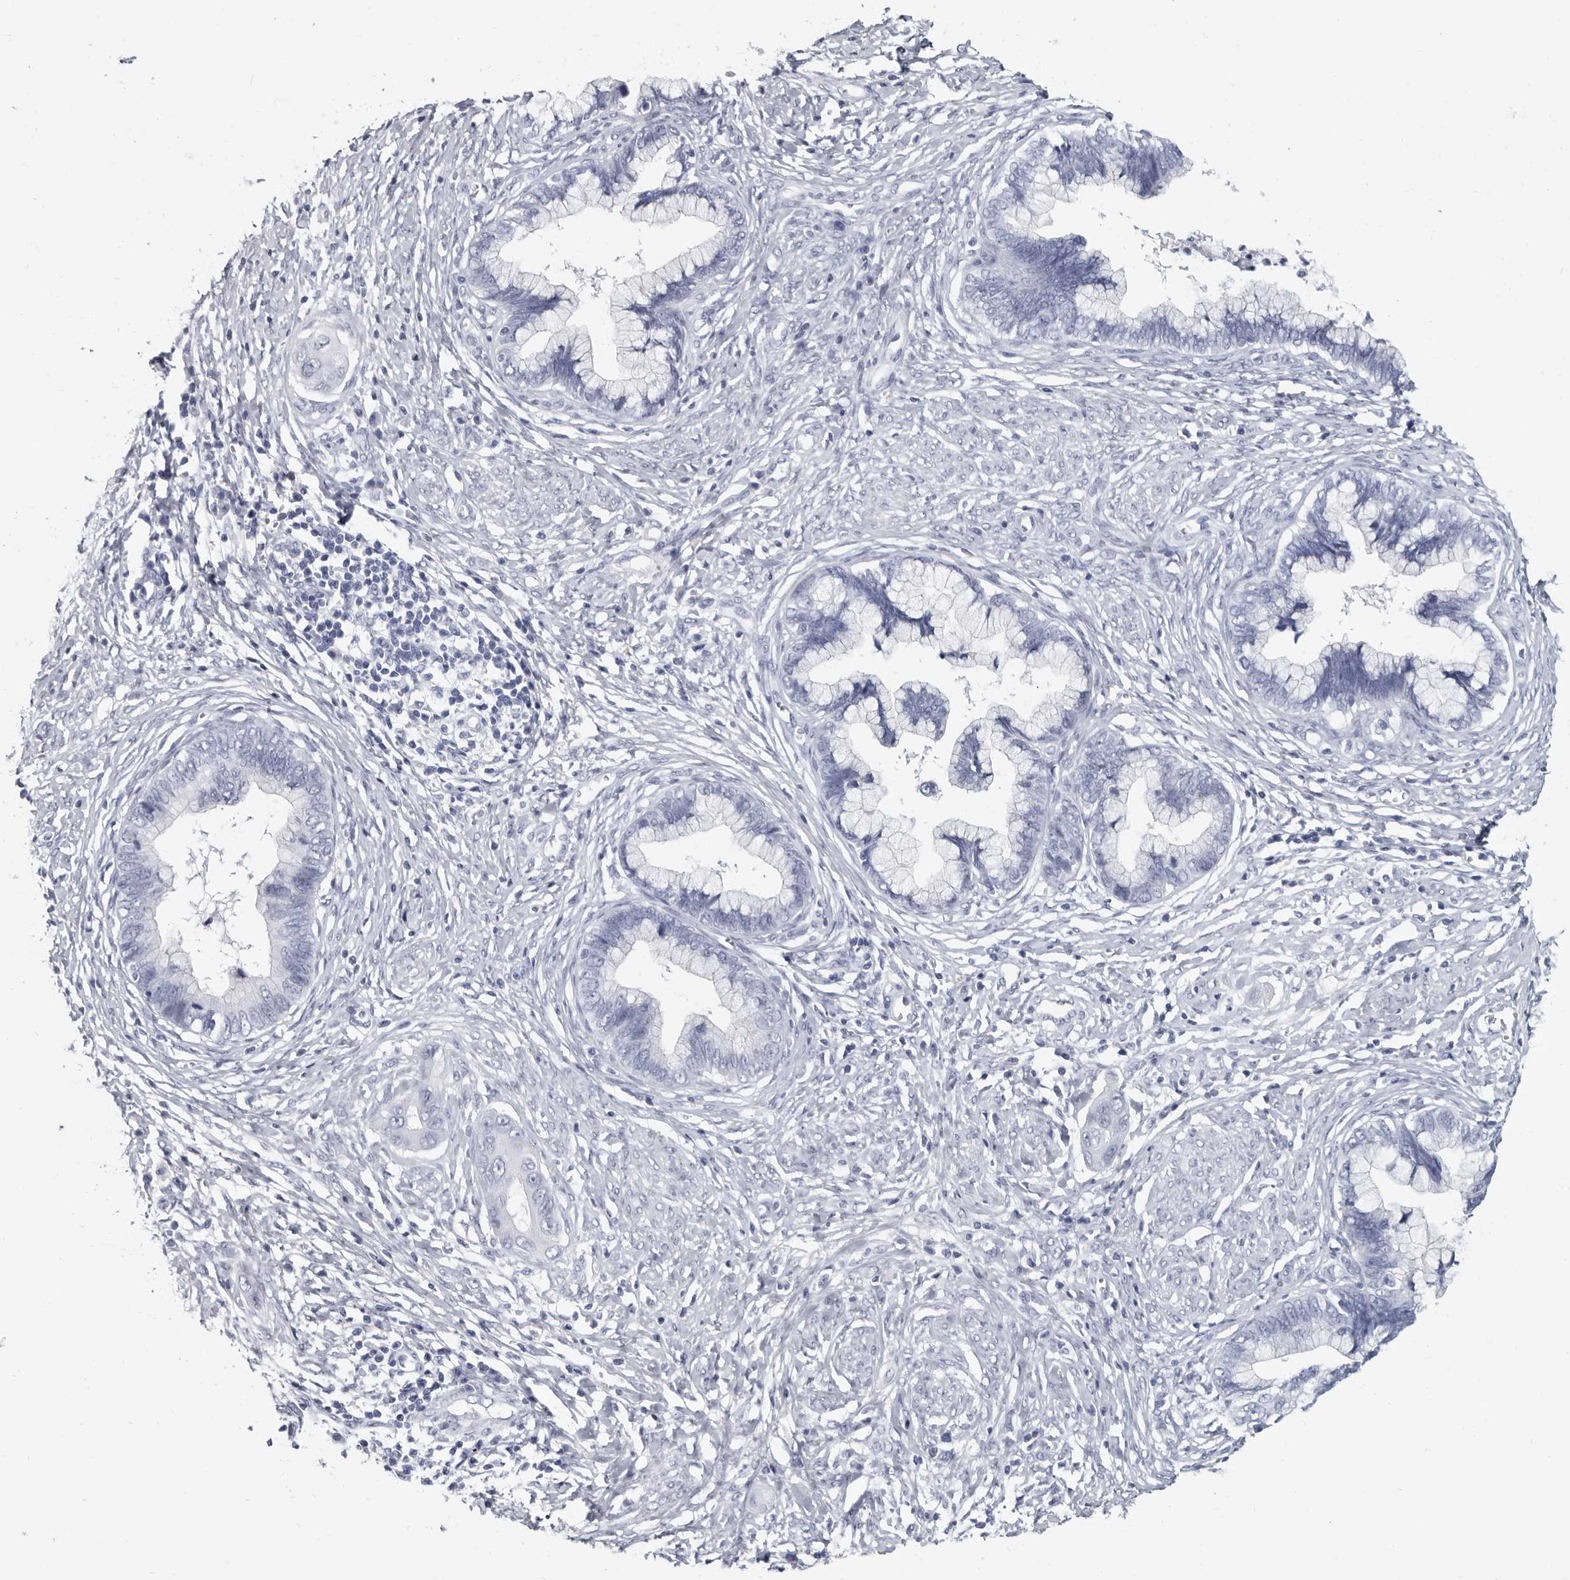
{"staining": {"intensity": "negative", "quantity": "none", "location": "none"}, "tissue": "cervical cancer", "cell_type": "Tumor cells", "image_type": "cancer", "snomed": [{"axis": "morphology", "description": "Adenocarcinoma, NOS"}, {"axis": "topography", "description": "Cervix"}], "caption": "Adenocarcinoma (cervical) was stained to show a protein in brown. There is no significant expression in tumor cells.", "gene": "WRAP73", "patient": {"sex": "female", "age": 44}}